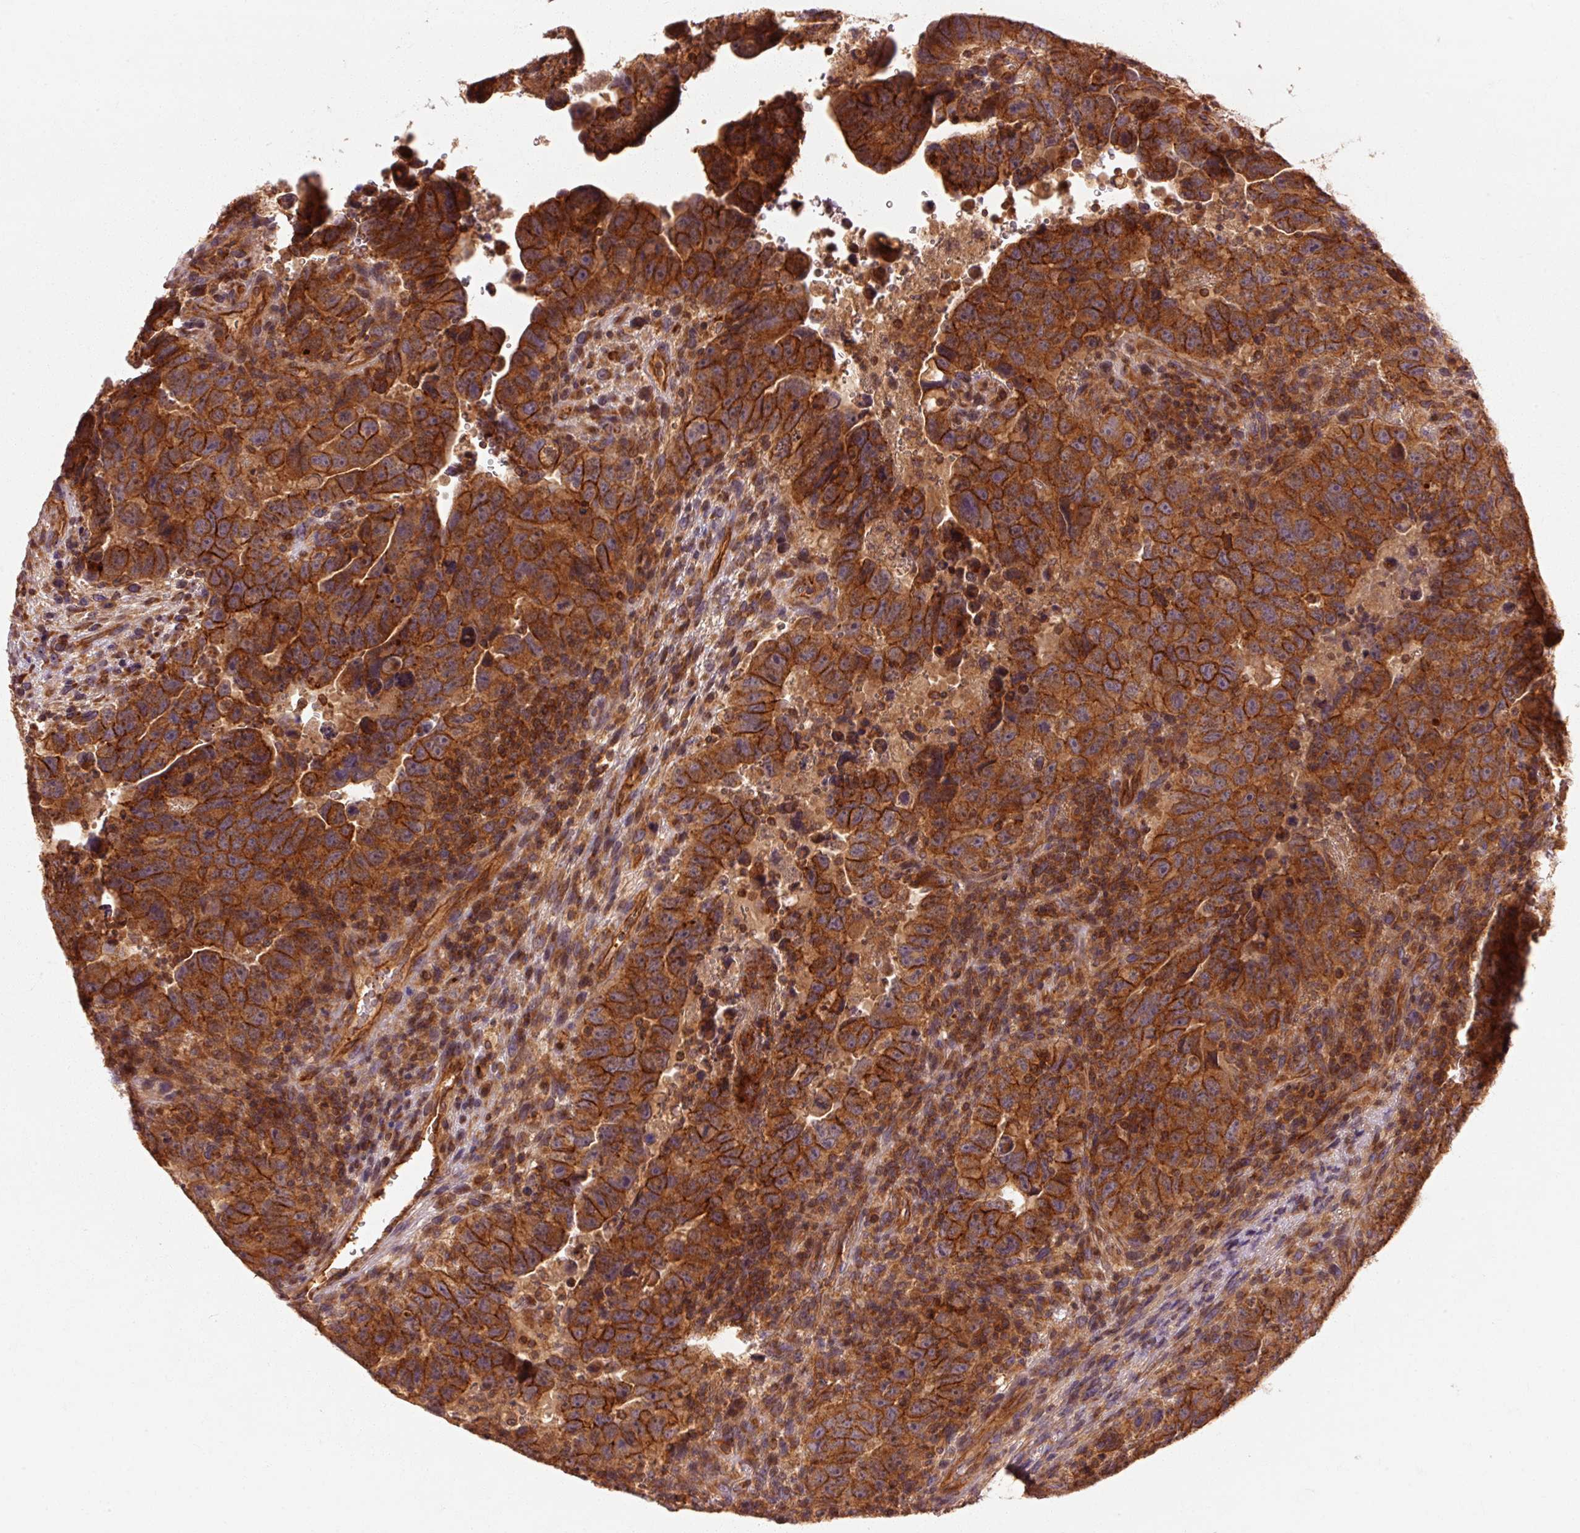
{"staining": {"intensity": "strong", "quantity": ">75%", "location": "cytoplasmic/membranous"}, "tissue": "testis cancer", "cell_type": "Tumor cells", "image_type": "cancer", "snomed": [{"axis": "morphology", "description": "Carcinoma, Embryonal, NOS"}, {"axis": "topography", "description": "Testis"}], "caption": "Tumor cells demonstrate strong cytoplasmic/membranous staining in about >75% of cells in embryonal carcinoma (testis).", "gene": "CTNNA1", "patient": {"sex": "male", "age": 24}}